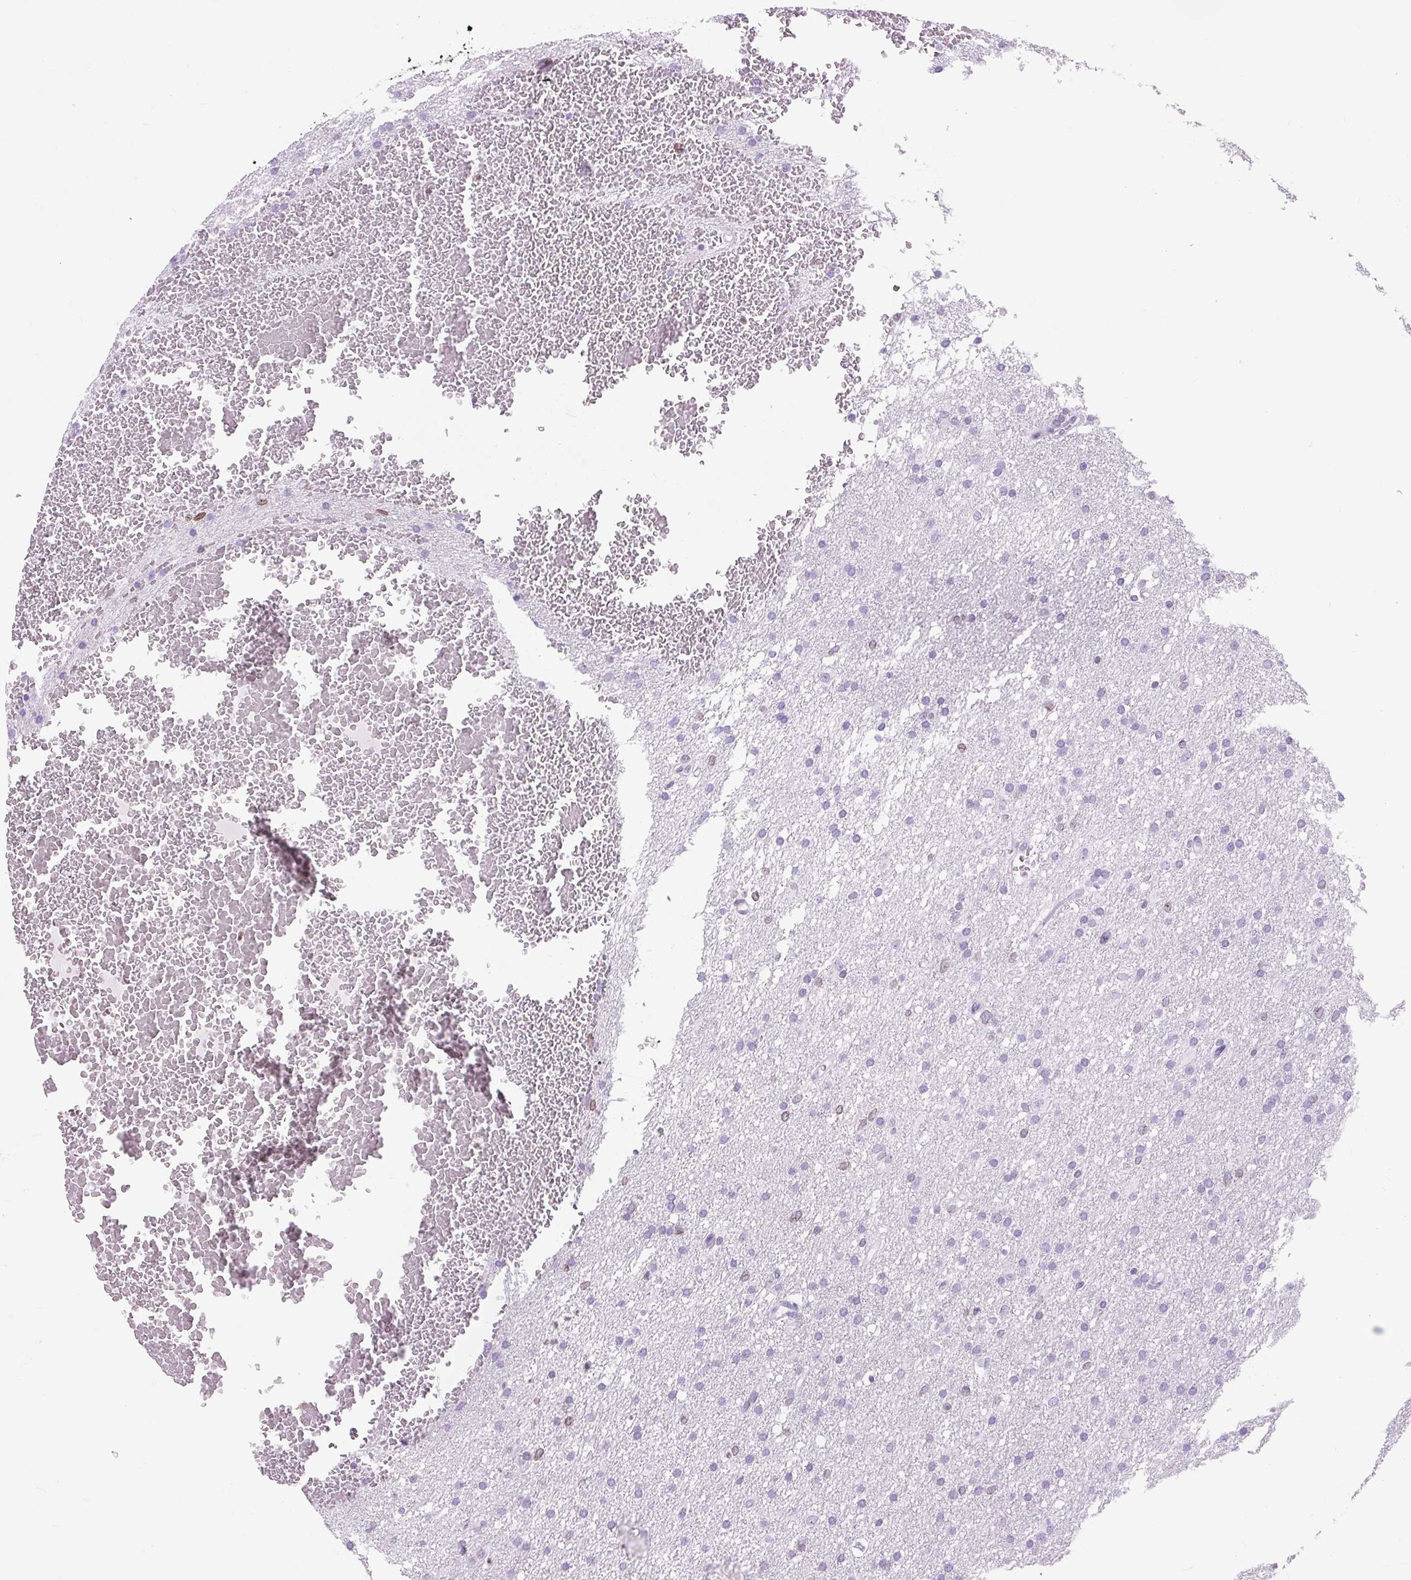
{"staining": {"intensity": "negative", "quantity": "none", "location": "none"}, "tissue": "glioma", "cell_type": "Tumor cells", "image_type": "cancer", "snomed": [{"axis": "morphology", "description": "Glioma, malignant, High grade"}, {"axis": "topography", "description": "Cerebral cortex"}], "caption": "DAB immunohistochemical staining of glioma exhibits no significant expression in tumor cells.", "gene": "VPREB1", "patient": {"sex": "female", "age": 36}}